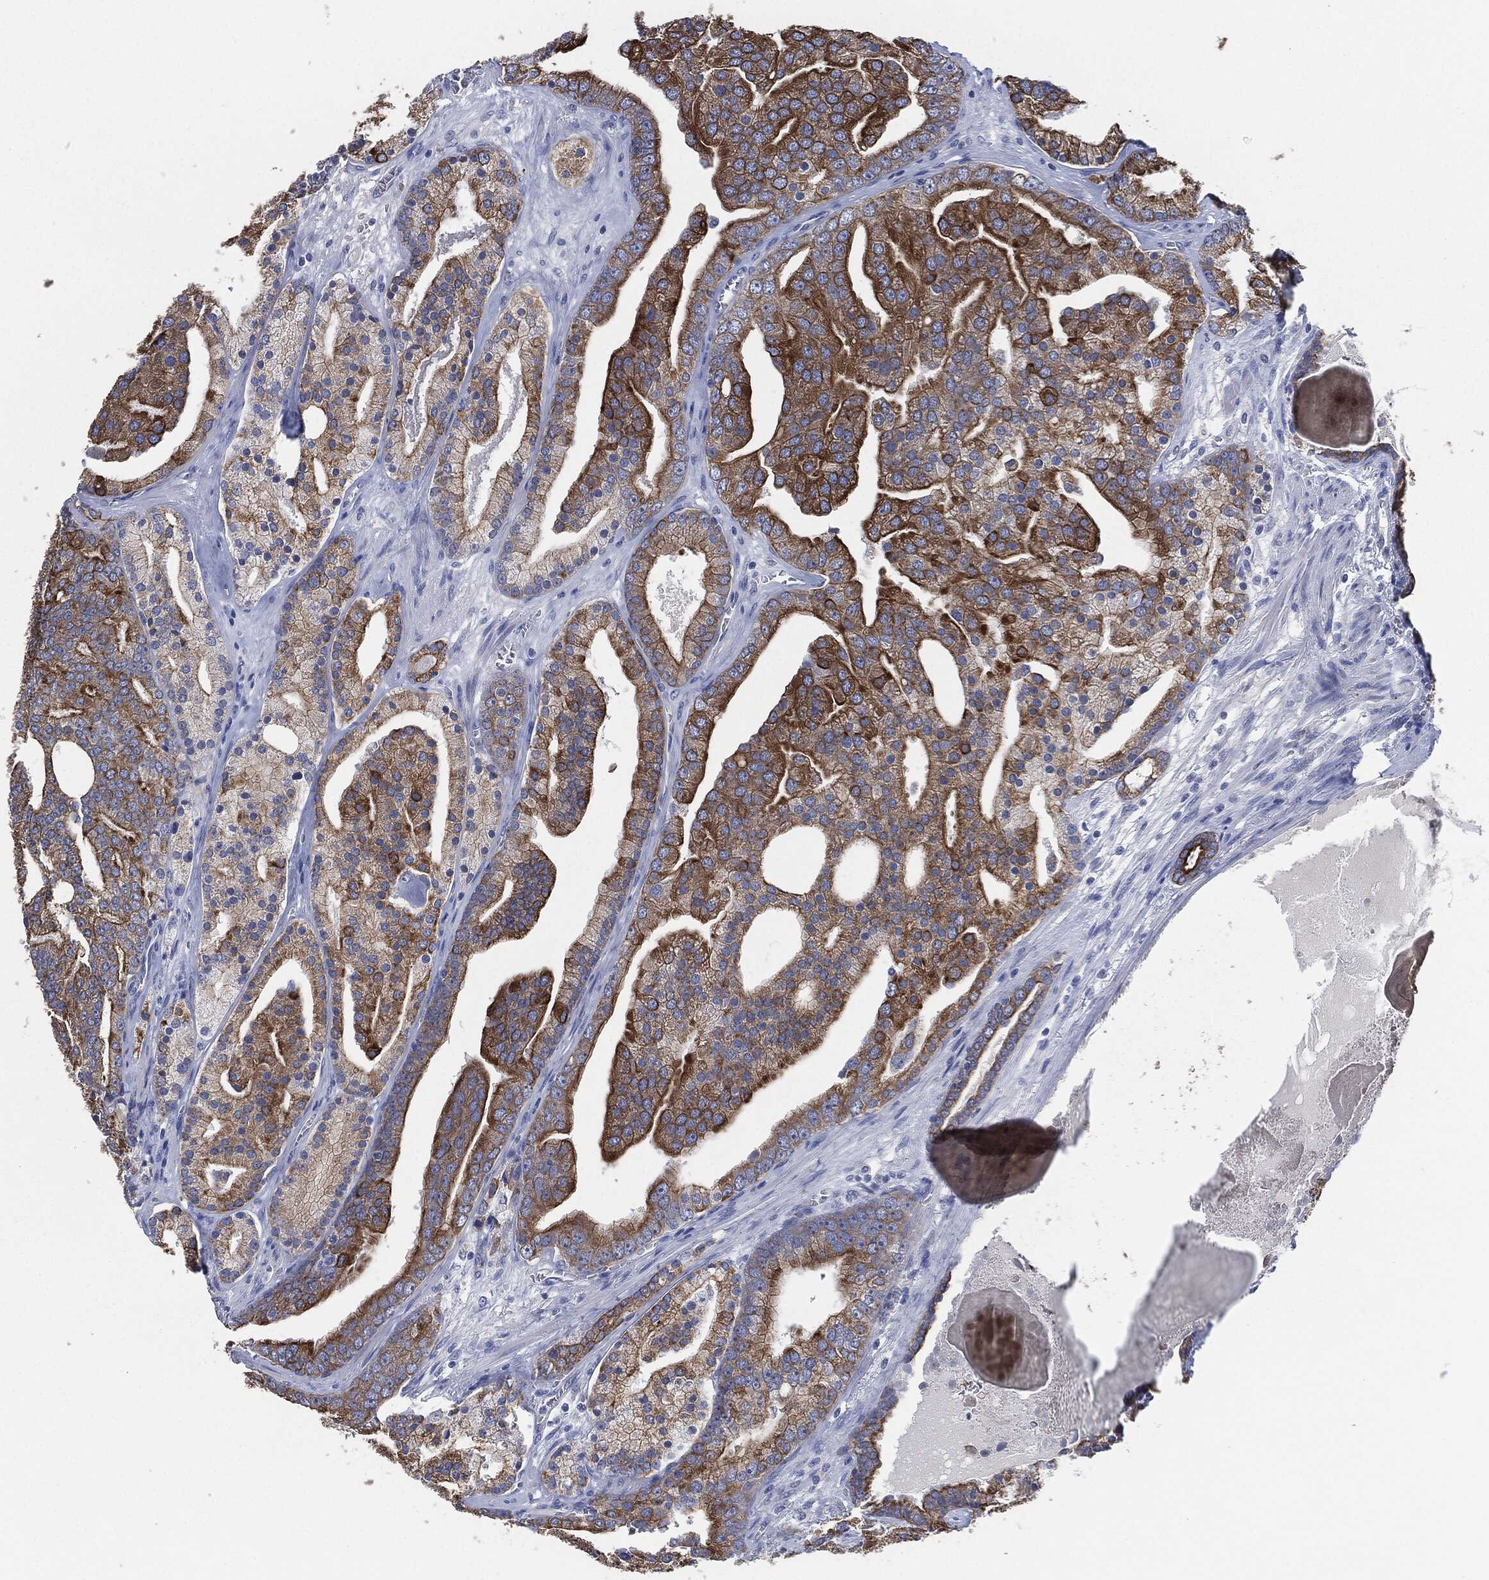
{"staining": {"intensity": "strong", "quantity": "25%-75%", "location": "cytoplasmic/membranous"}, "tissue": "prostate cancer", "cell_type": "Tumor cells", "image_type": "cancer", "snomed": [{"axis": "morphology", "description": "Adenocarcinoma, NOS"}, {"axis": "topography", "description": "Prostate"}], "caption": "Adenocarcinoma (prostate) stained with a protein marker displays strong staining in tumor cells.", "gene": "SHROOM2", "patient": {"sex": "male", "age": 69}}